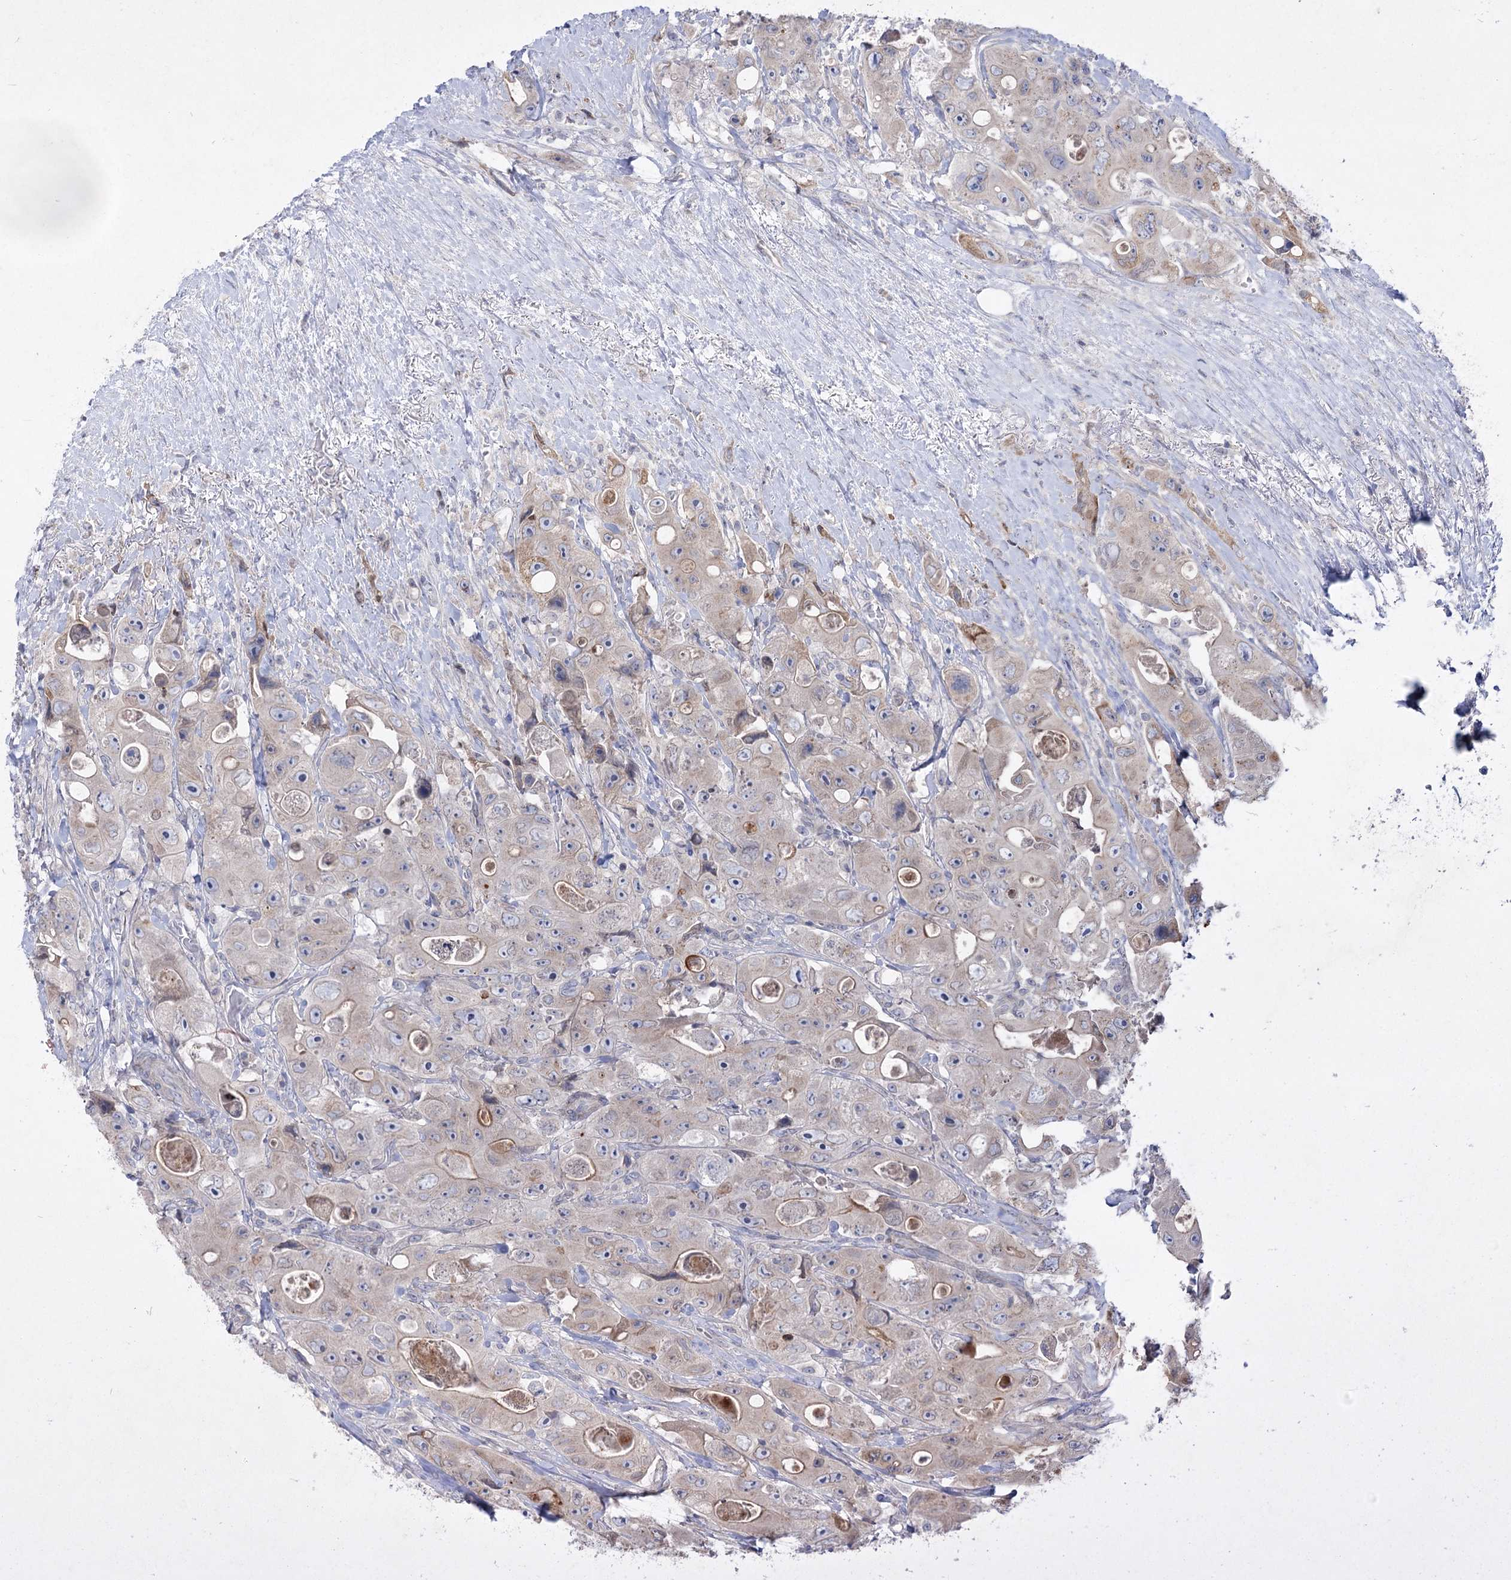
{"staining": {"intensity": "weak", "quantity": "25%-75%", "location": "cytoplasmic/membranous"}, "tissue": "colorectal cancer", "cell_type": "Tumor cells", "image_type": "cancer", "snomed": [{"axis": "morphology", "description": "Adenocarcinoma, NOS"}, {"axis": "topography", "description": "Colon"}], "caption": "Immunohistochemistry of human colorectal adenocarcinoma displays low levels of weak cytoplasmic/membranous expression in approximately 25%-75% of tumor cells.", "gene": "SH3BP5L", "patient": {"sex": "female", "age": 46}}